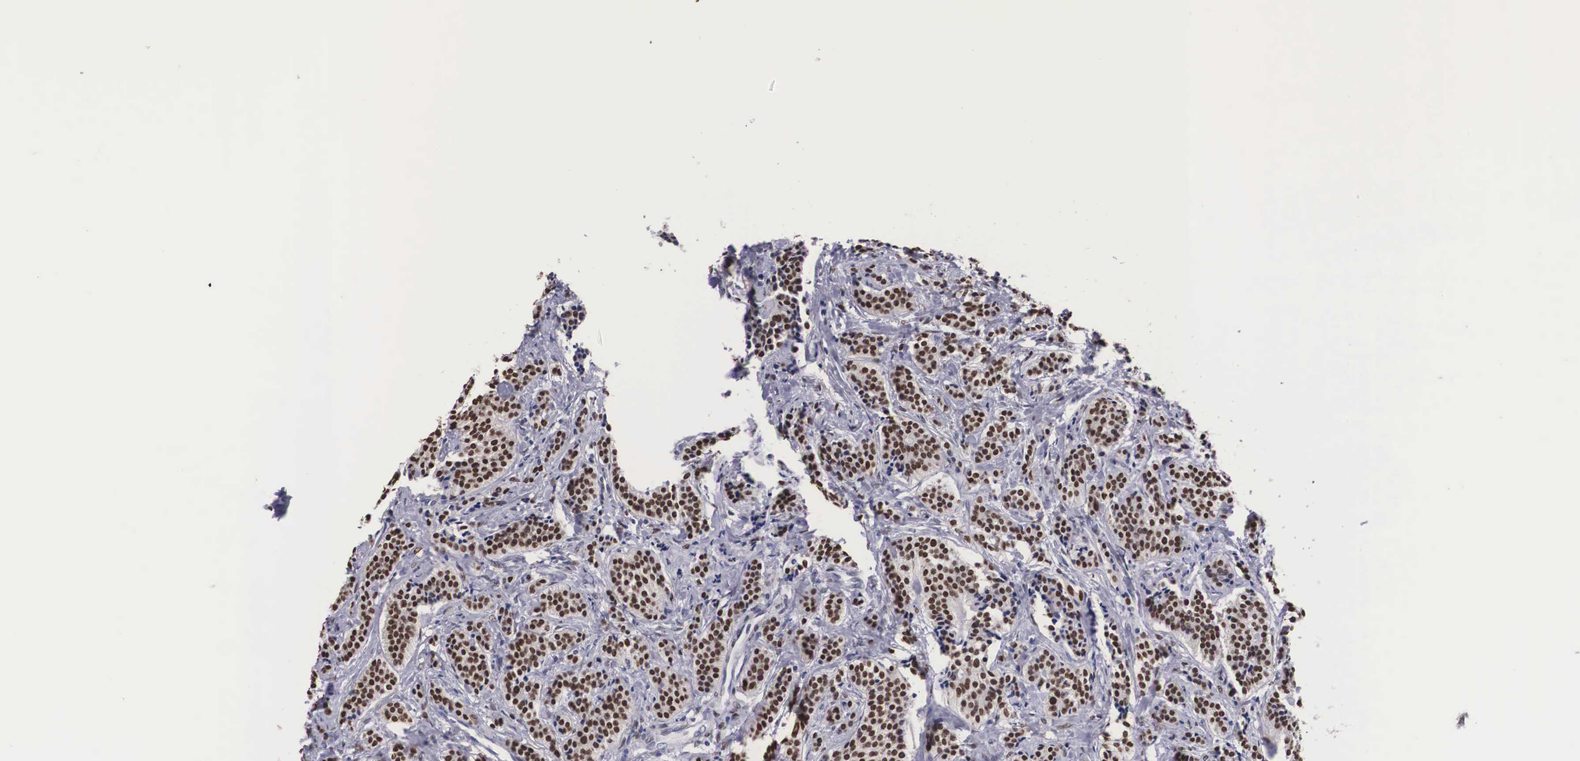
{"staining": {"intensity": "strong", "quantity": ">75%", "location": "nuclear"}, "tissue": "carcinoid", "cell_type": "Tumor cells", "image_type": "cancer", "snomed": [{"axis": "morphology", "description": "Carcinoid, malignant, NOS"}, {"axis": "topography", "description": "Small intestine"}], "caption": "Carcinoid (malignant) tissue demonstrates strong nuclear positivity in approximately >75% of tumor cells, visualized by immunohistochemistry.", "gene": "KHDRBS3", "patient": {"sex": "male", "age": 63}}